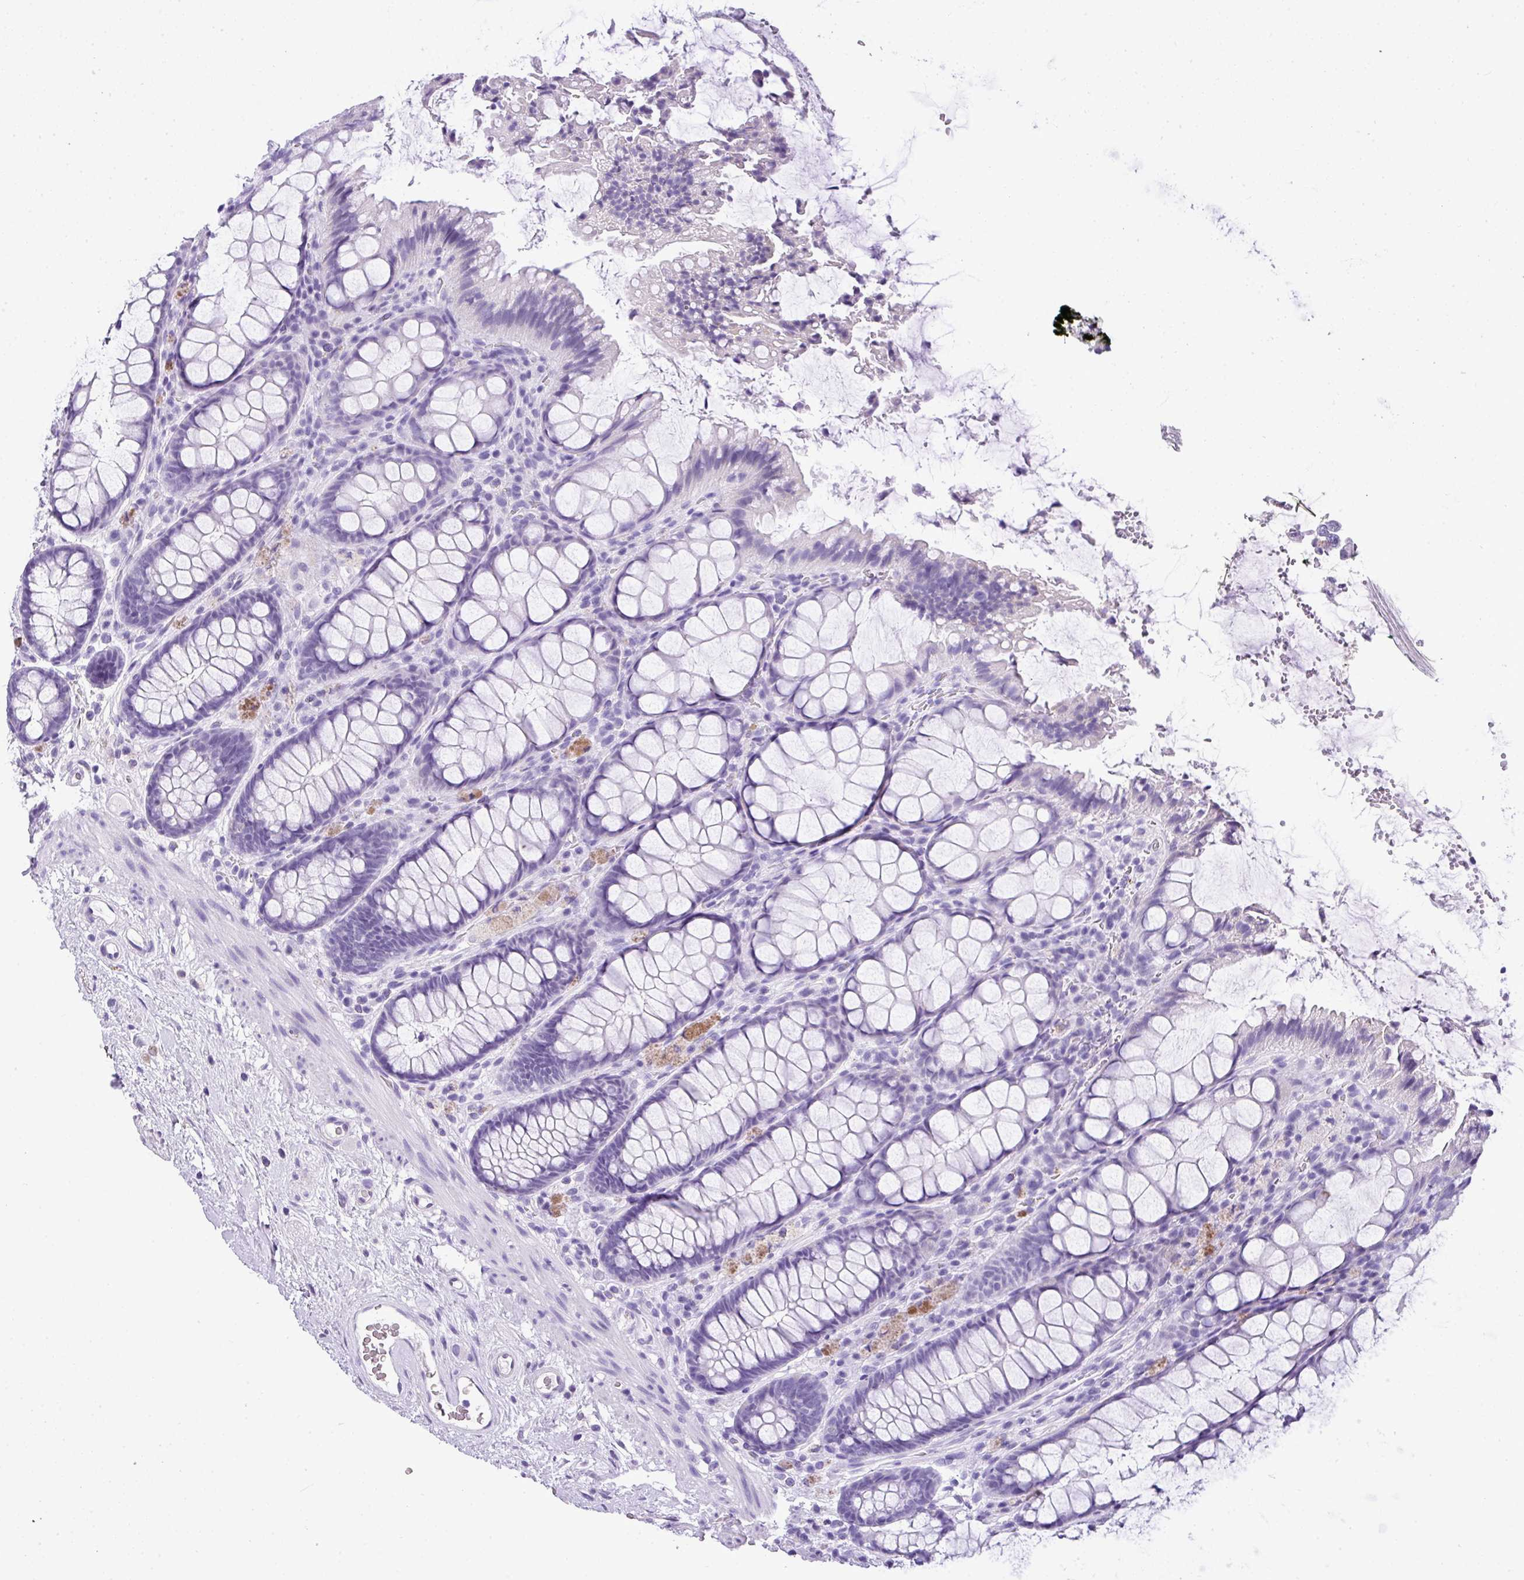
{"staining": {"intensity": "negative", "quantity": "none", "location": "none"}, "tissue": "rectum", "cell_type": "Glandular cells", "image_type": "normal", "snomed": [{"axis": "morphology", "description": "Normal tissue, NOS"}, {"axis": "topography", "description": "Rectum"}], "caption": "The image exhibits no staining of glandular cells in normal rectum. The staining is performed using DAB brown chromogen with nuclei counter-stained in using hematoxylin.", "gene": "MUC21", "patient": {"sex": "female", "age": 67}}